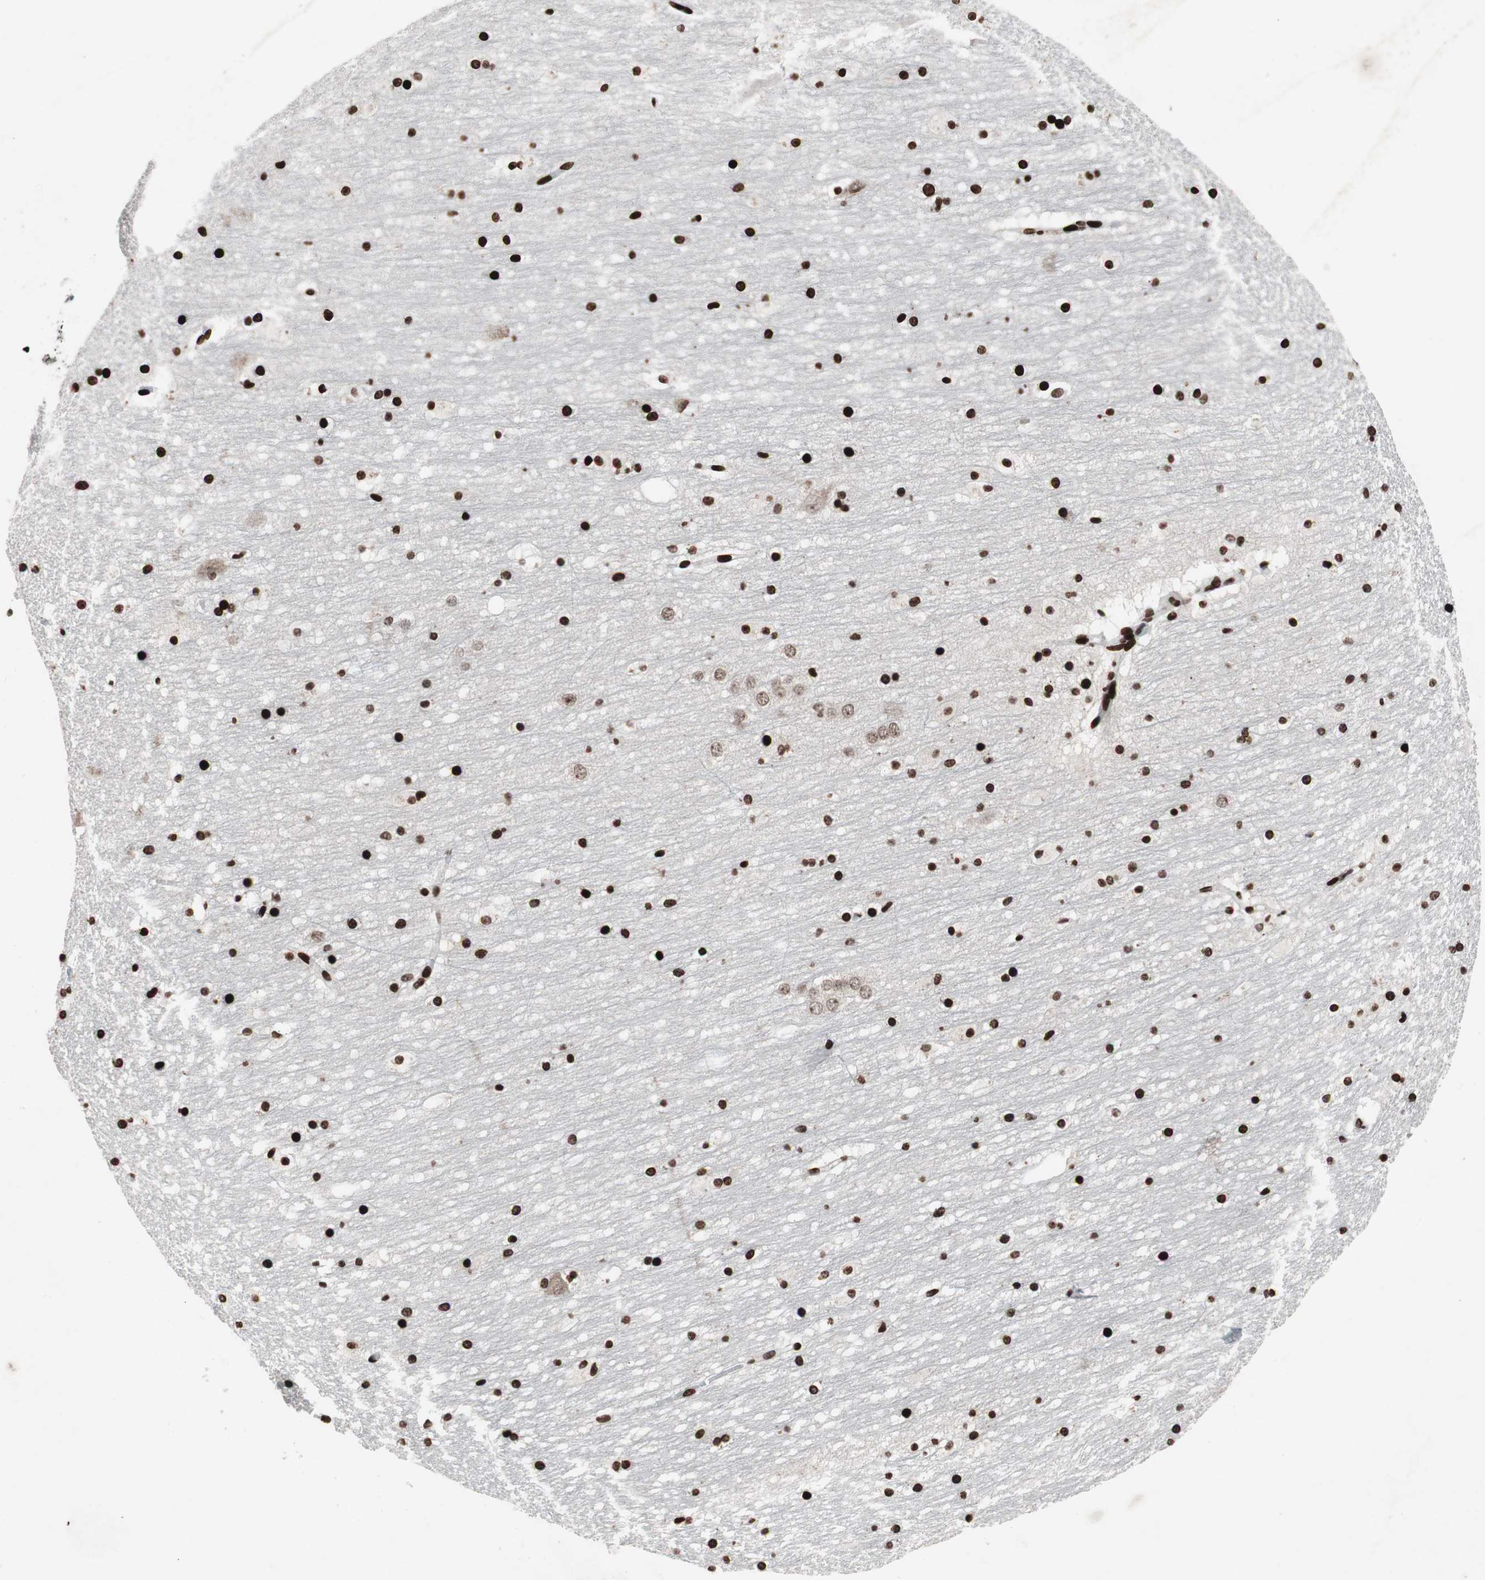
{"staining": {"intensity": "moderate", "quantity": ">75%", "location": "nuclear"}, "tissue": "hippocampus", "cell_type": "Glial cells", "image_type": "normal", "snomed": [{"axis": "morphology", "description": "Normal tissue, NOS"}, {"axis": "topography", "description": "Hippocampus"}], "caption": "Approximately >75% of glial cells in normal human hippocampus reveal moderate nuclear protein expression as visualized by brown immunohistochemical staining.", "gene": "MUTYH", "patient": {"sex": "male", "age": 45}}